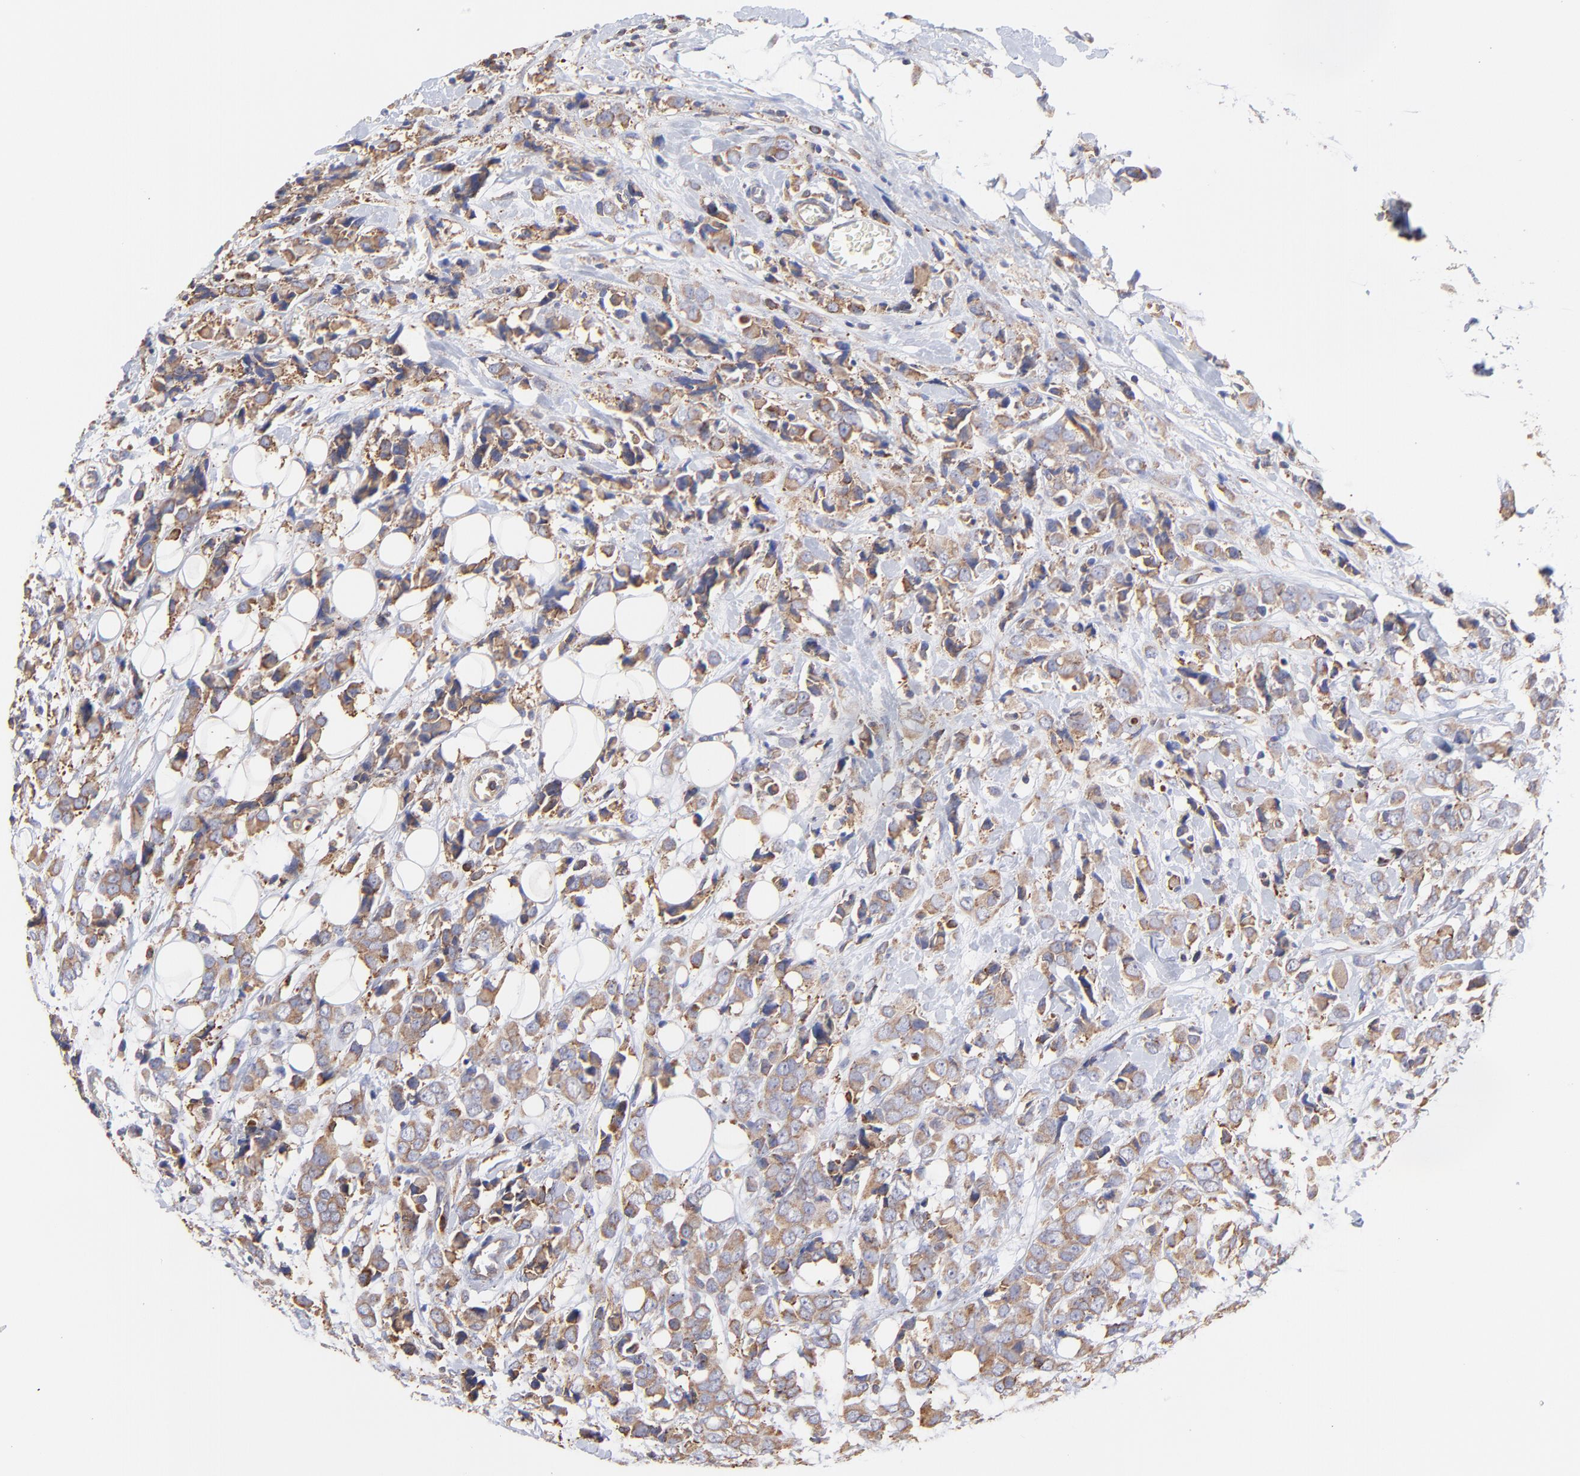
{"staining": {"intensity": "moderate", "quantity": ">75%", "location": "cytoplasmic/membranous"}, "tissue": "breast cancer", "cell_type": "Tumor cells", "image_type": "cancer", "snomed": [{"axis": "morphology", "description": "Lobular carcinoma"}, {"axis": "topography", "description": "Breast"}], "caption": "There is medium levels of moderate cytoplasmic/membranous expression in tumor cells of breast cancer, as demonstrated by immunohistochemical staining (brown color).", "gene": "PFKM", "patient": {"sex": "female", "age": 57}}